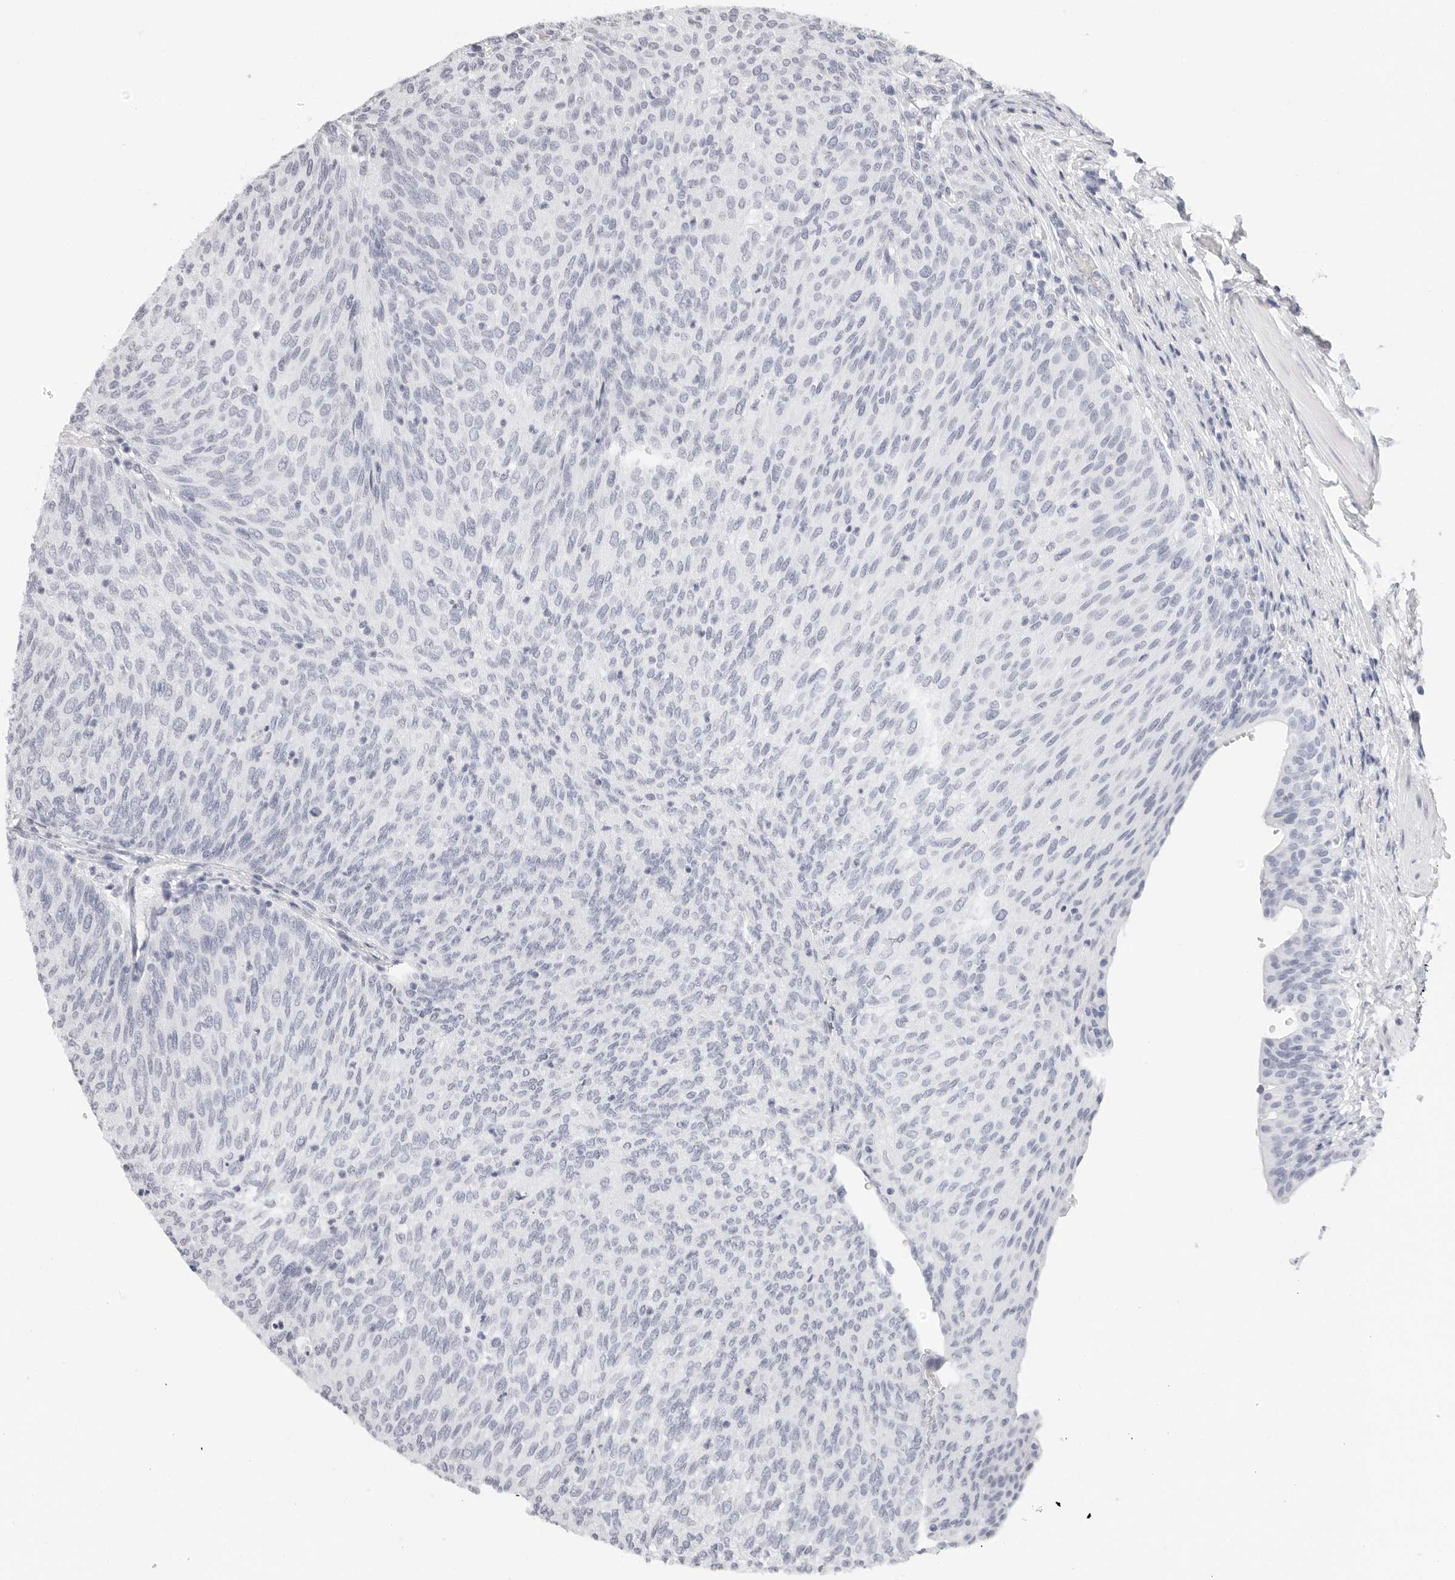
{"staining": {"intensity": "negative", "quantity": "none", "location": "none"}, "tissue": "urothelial cancer", "cell_type": "Tumor cells", "image_type": "cancer", "snomed": [{"axis": "morphology", "description": "Urothelial carcinoma, Low grade"}, {"axis": "topography", "description": "Urinary bladder"}], "caption": "Immunohistochemistry of urothelial cancer exhibits no expression in tumor cells.", "gene": "AGMAT", "patient": {"sex": "female", "age": 79}}